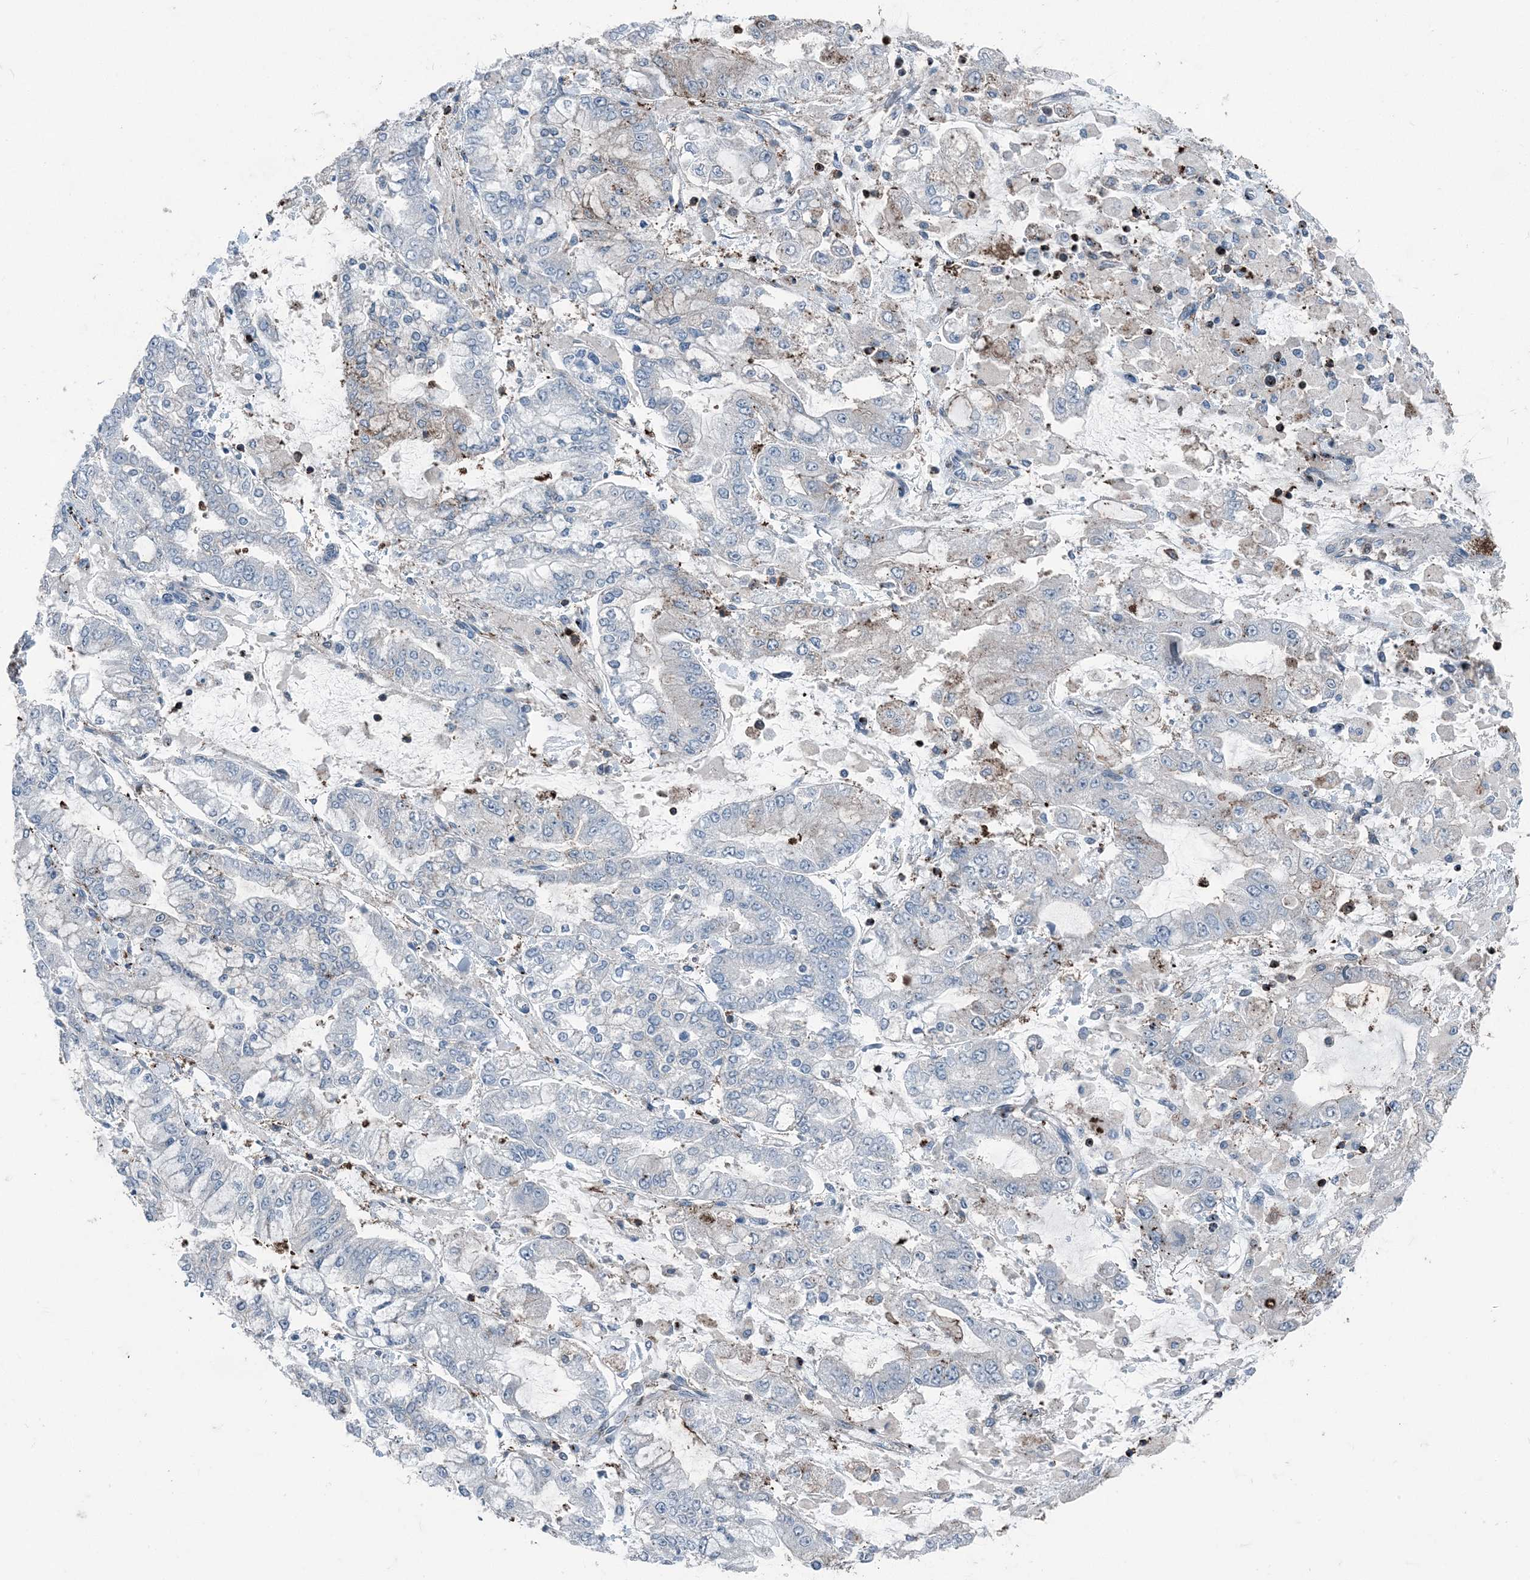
{"staining": {"intensity": "negative", "quantity": "none", "location": "none"}, "tissue": "stomach cancer", "cell_type": "Tumor cells", "image_type": "cancer", "snomed": [{"axis": "morphology", "description": "Normal tissue, NOS"}, {"axis": "morphology", "description": "Adenocarcinoma, NOS"}, {"axis": "topography", "description": "Stomach, upper"}, {"axis": "topography", "description": "Stomach"}], "caption": "Immunohistochemistry (IHC) micrograph of stomach adenocarcinoma stained for a protein (brown), which shows no expression in tumor cells.", "gene": "CFL1", "patient": {"sex": "male", "age": 76}}